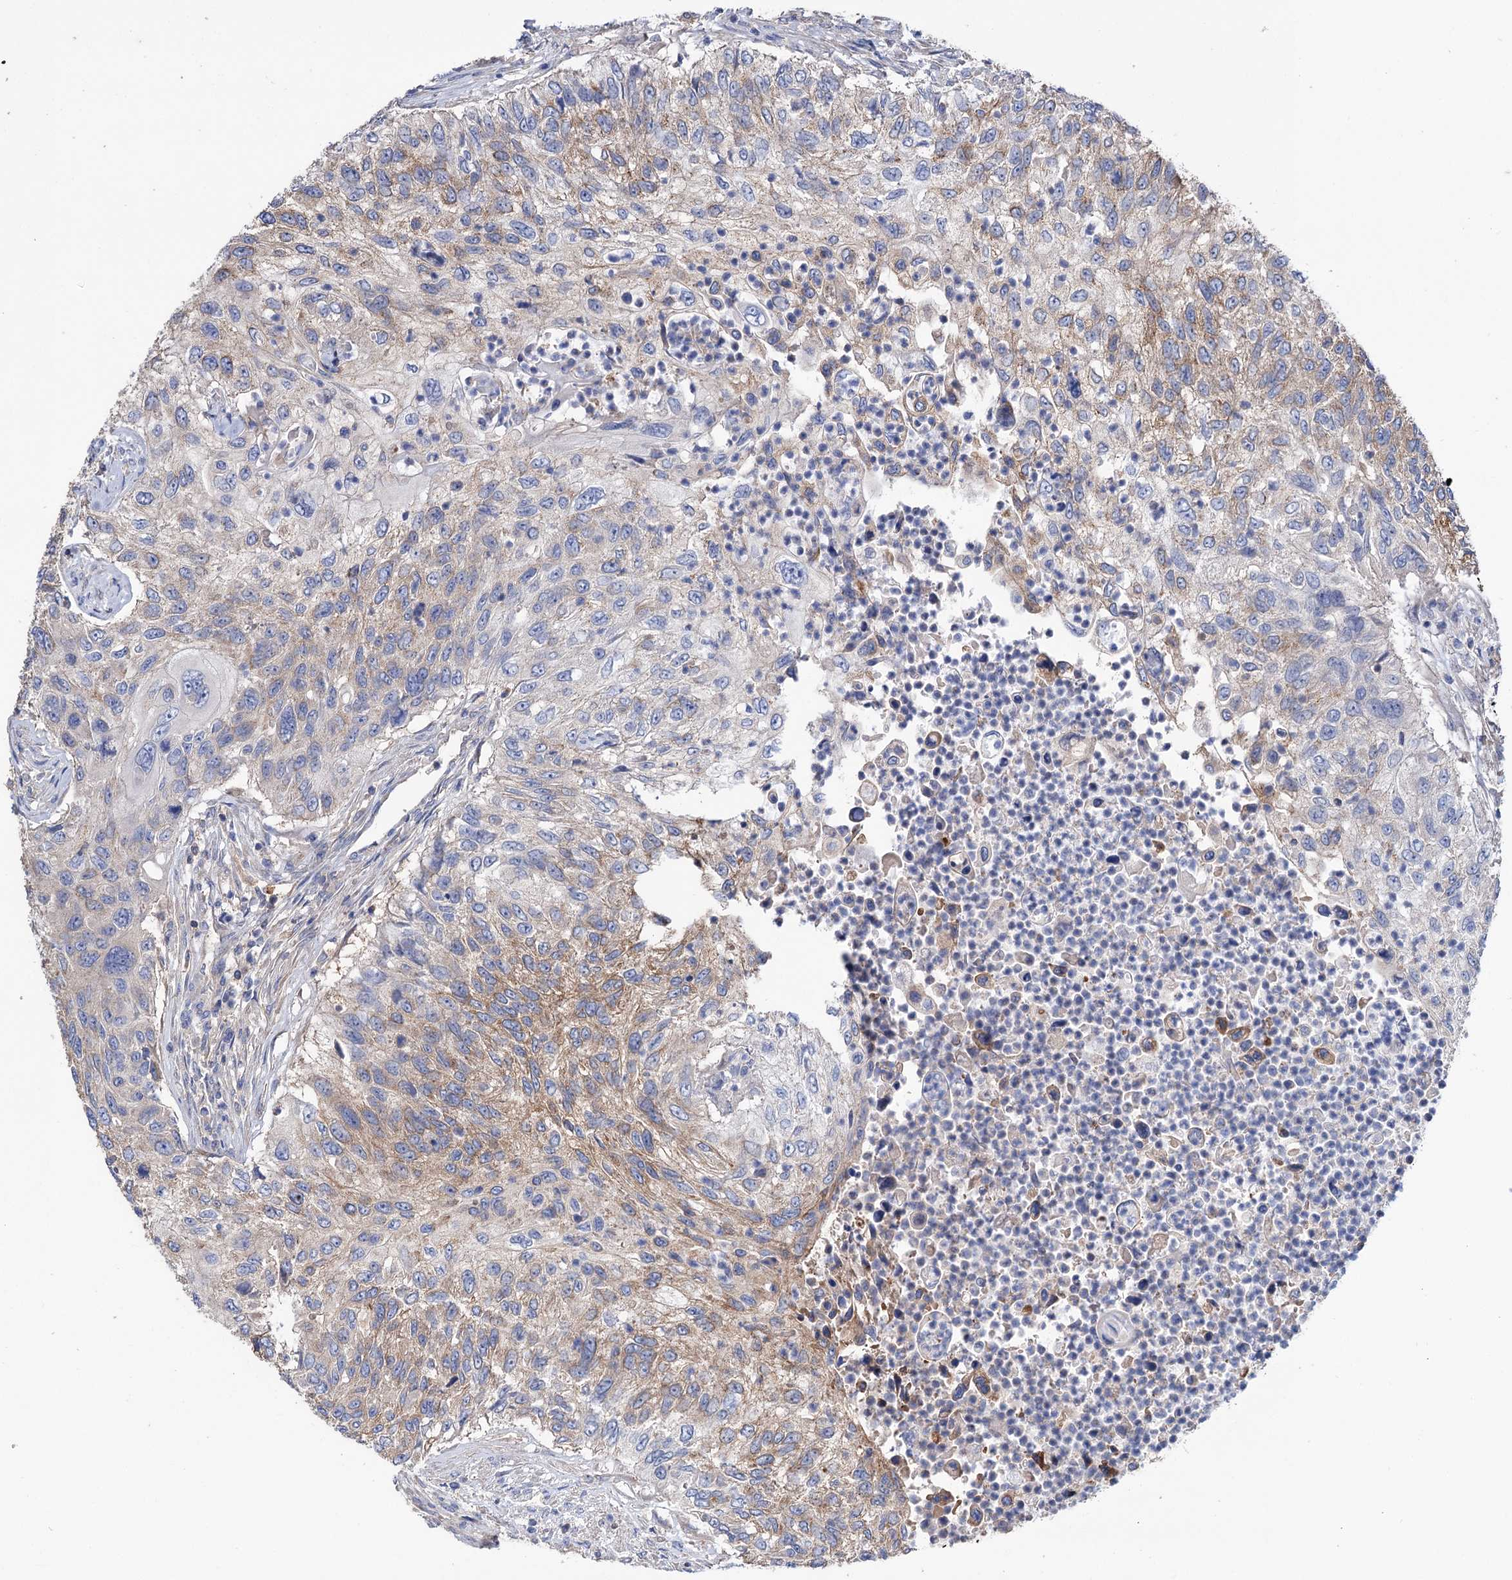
{"staining": {"intensity": "weak", "quantity": ">75%", "location": "cytoplasmic/membranous"}, "tissue": "urothelial cancer", "cell_type": "Tumor cells", "image_type": "cancer", "snomed": [{"axis": "morphology", "description": "Urothelial carcinoma, High grade"}, {"axis": "topography", "description": "Urinary bladder"}], "caption": "Tumor cells demonstrate low levels of weak cytoplasmic/membranous positivity in about >75% of cells in human urothelial cancer.", "gene": "BBS4", "patient": {"sex": "female", "age": 60}}